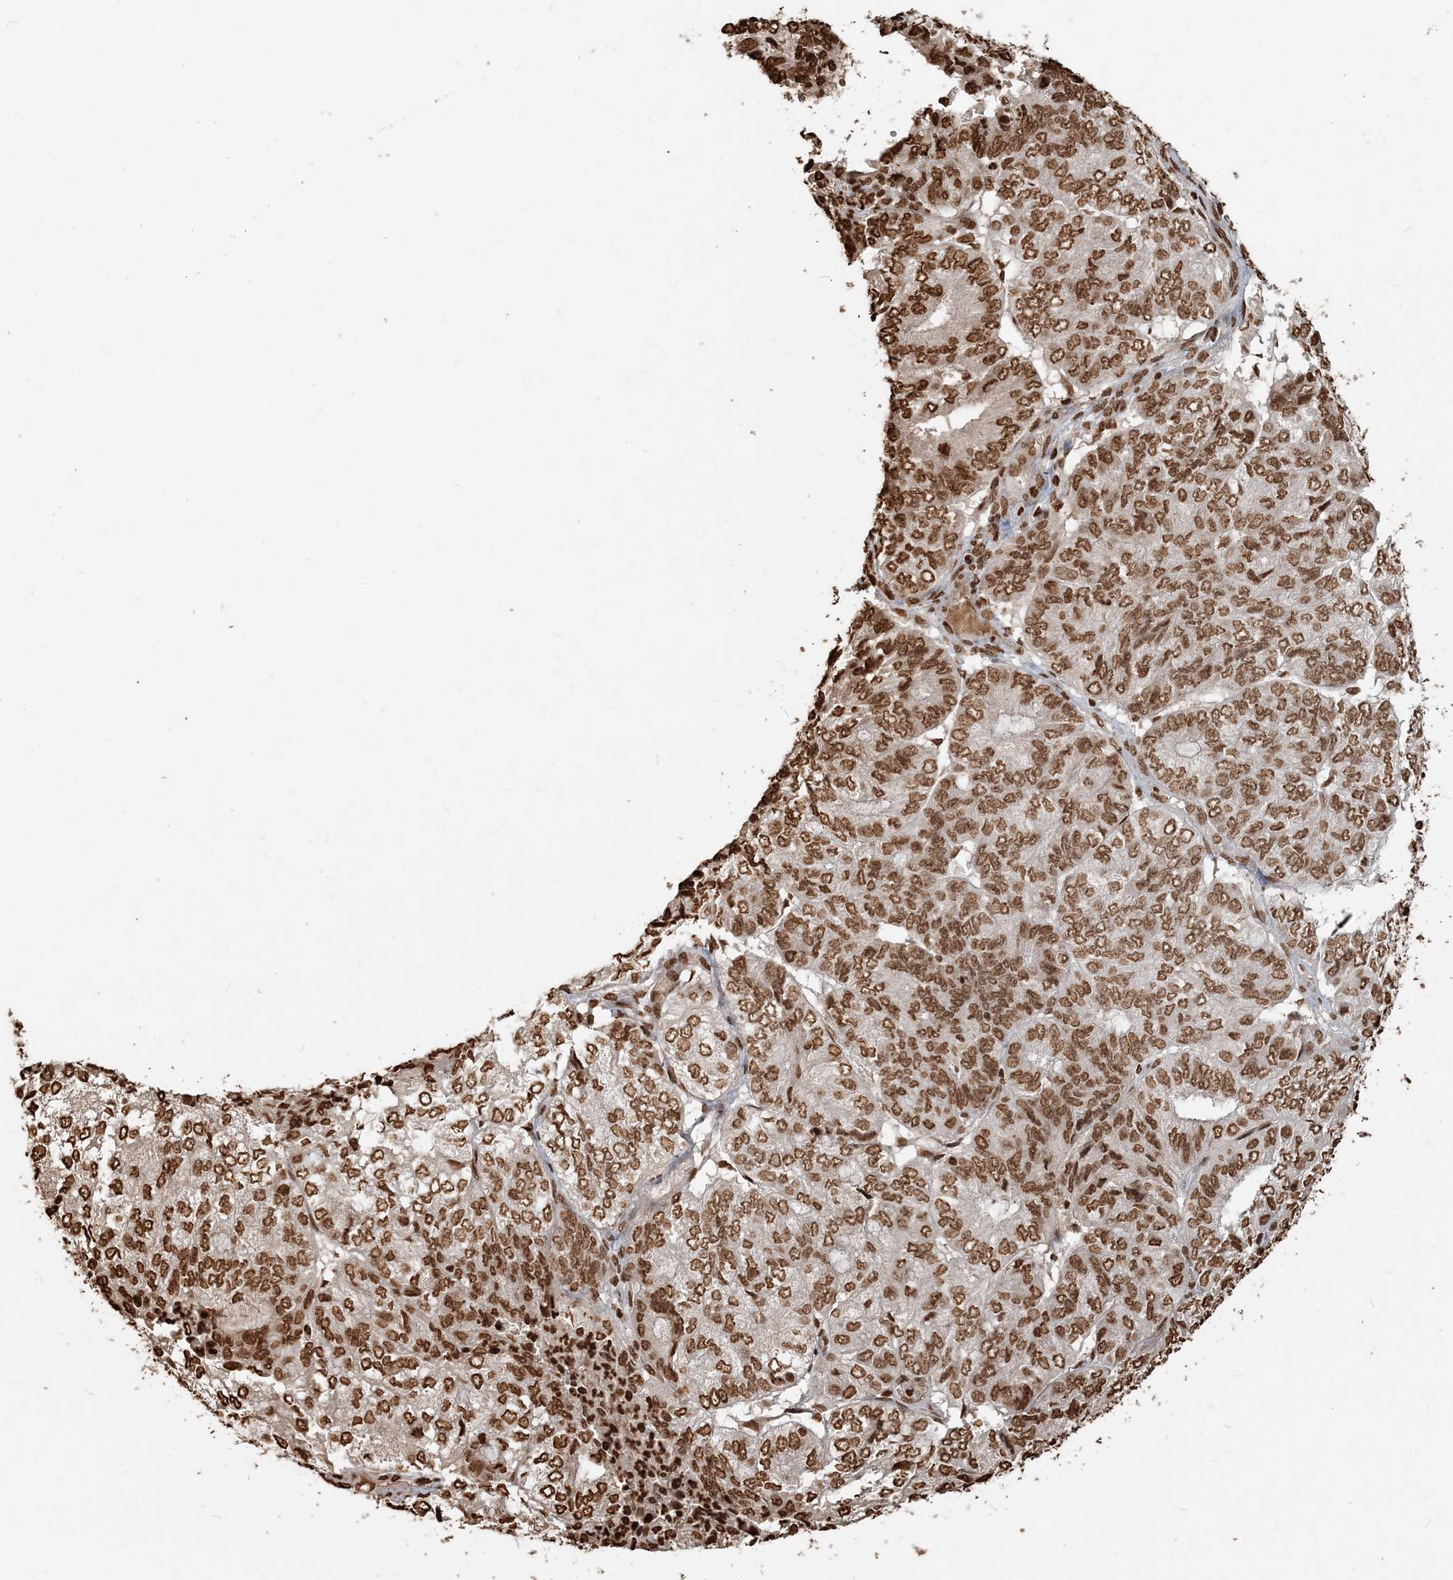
{"staining": {"intensity": "strong", "quantity": ">75%", "location": "nuclear"}, "tissue": "endometrial cancer", "cell_type": "Tumor cells", "image_type": "cancer", "snomed": [{"axis": "morphology", "description": "Adenocarcinoma, NOS"}, {"axis": "topography", "description": "Uterus"}], "caption": "Endometrial adenocarcinoma stained with IHC exhibits strong nuclear staining in approximately >75% of tumor cells. Nuclei are stained in blue.", "gene": "H3-3B", "patient": {"sex": "female", "age": 60}}